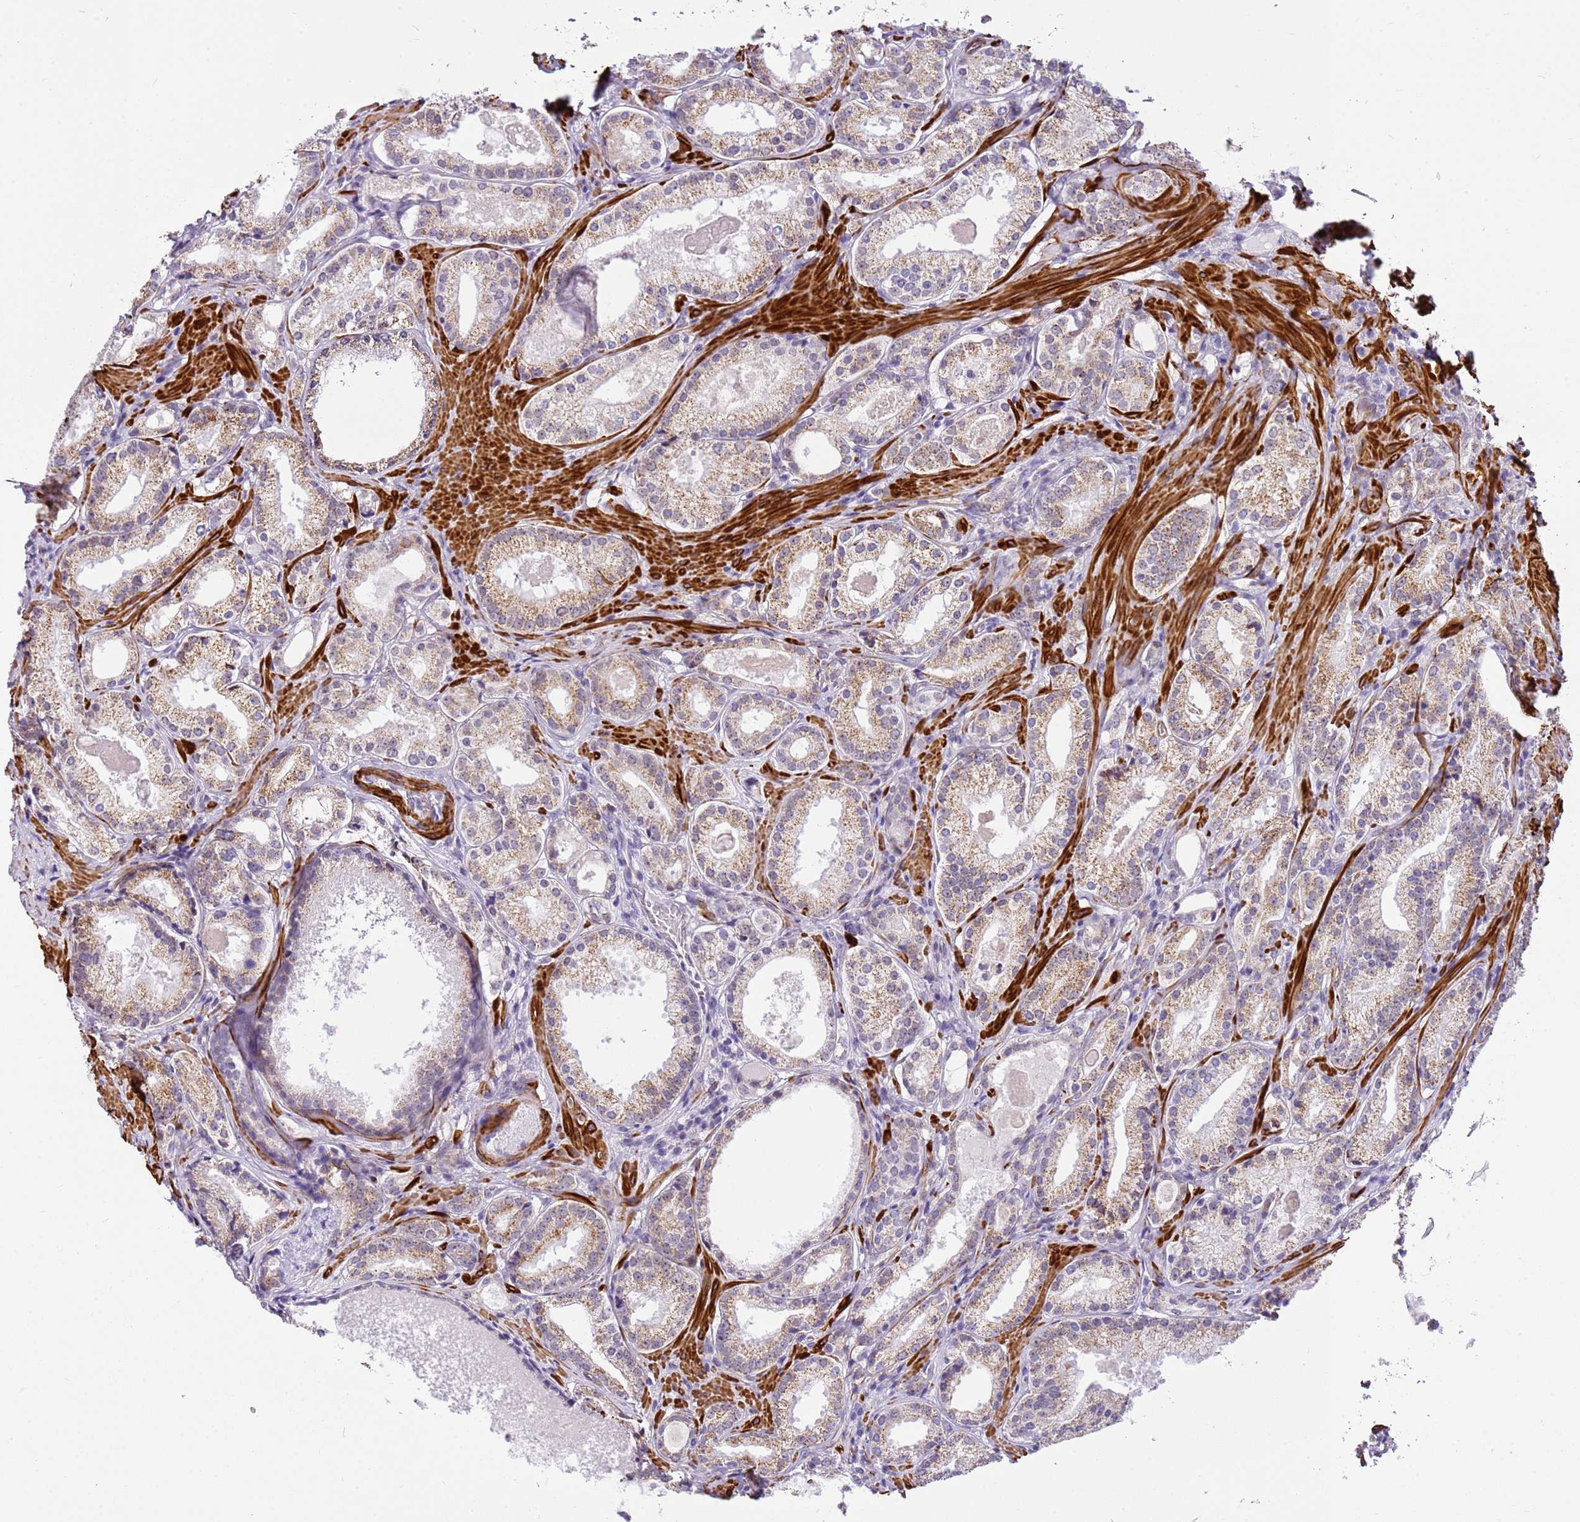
{"staining": {"intensity": "weak", "quantity": ">75%", "location": "cytoplasmic/membranous"}, "tissue": "prostate cancer", "cell_type": "Tumor cells", "image_type": "cancer", "snomed": [{"axis": "morphology", "description": "Adenocarcinoma, Low grade"}, {"axis": "topography", "description": "Prostate"}], "caption": "There is low levels of weak cytoplasmic/membranous staining in tumor cells of prostate low-grade adenocarcinoma, as demonstrated by immunohistochemical staining (brown color).", "gene": "SMIM4", "patient": {"sex": "male", "age": 57}}